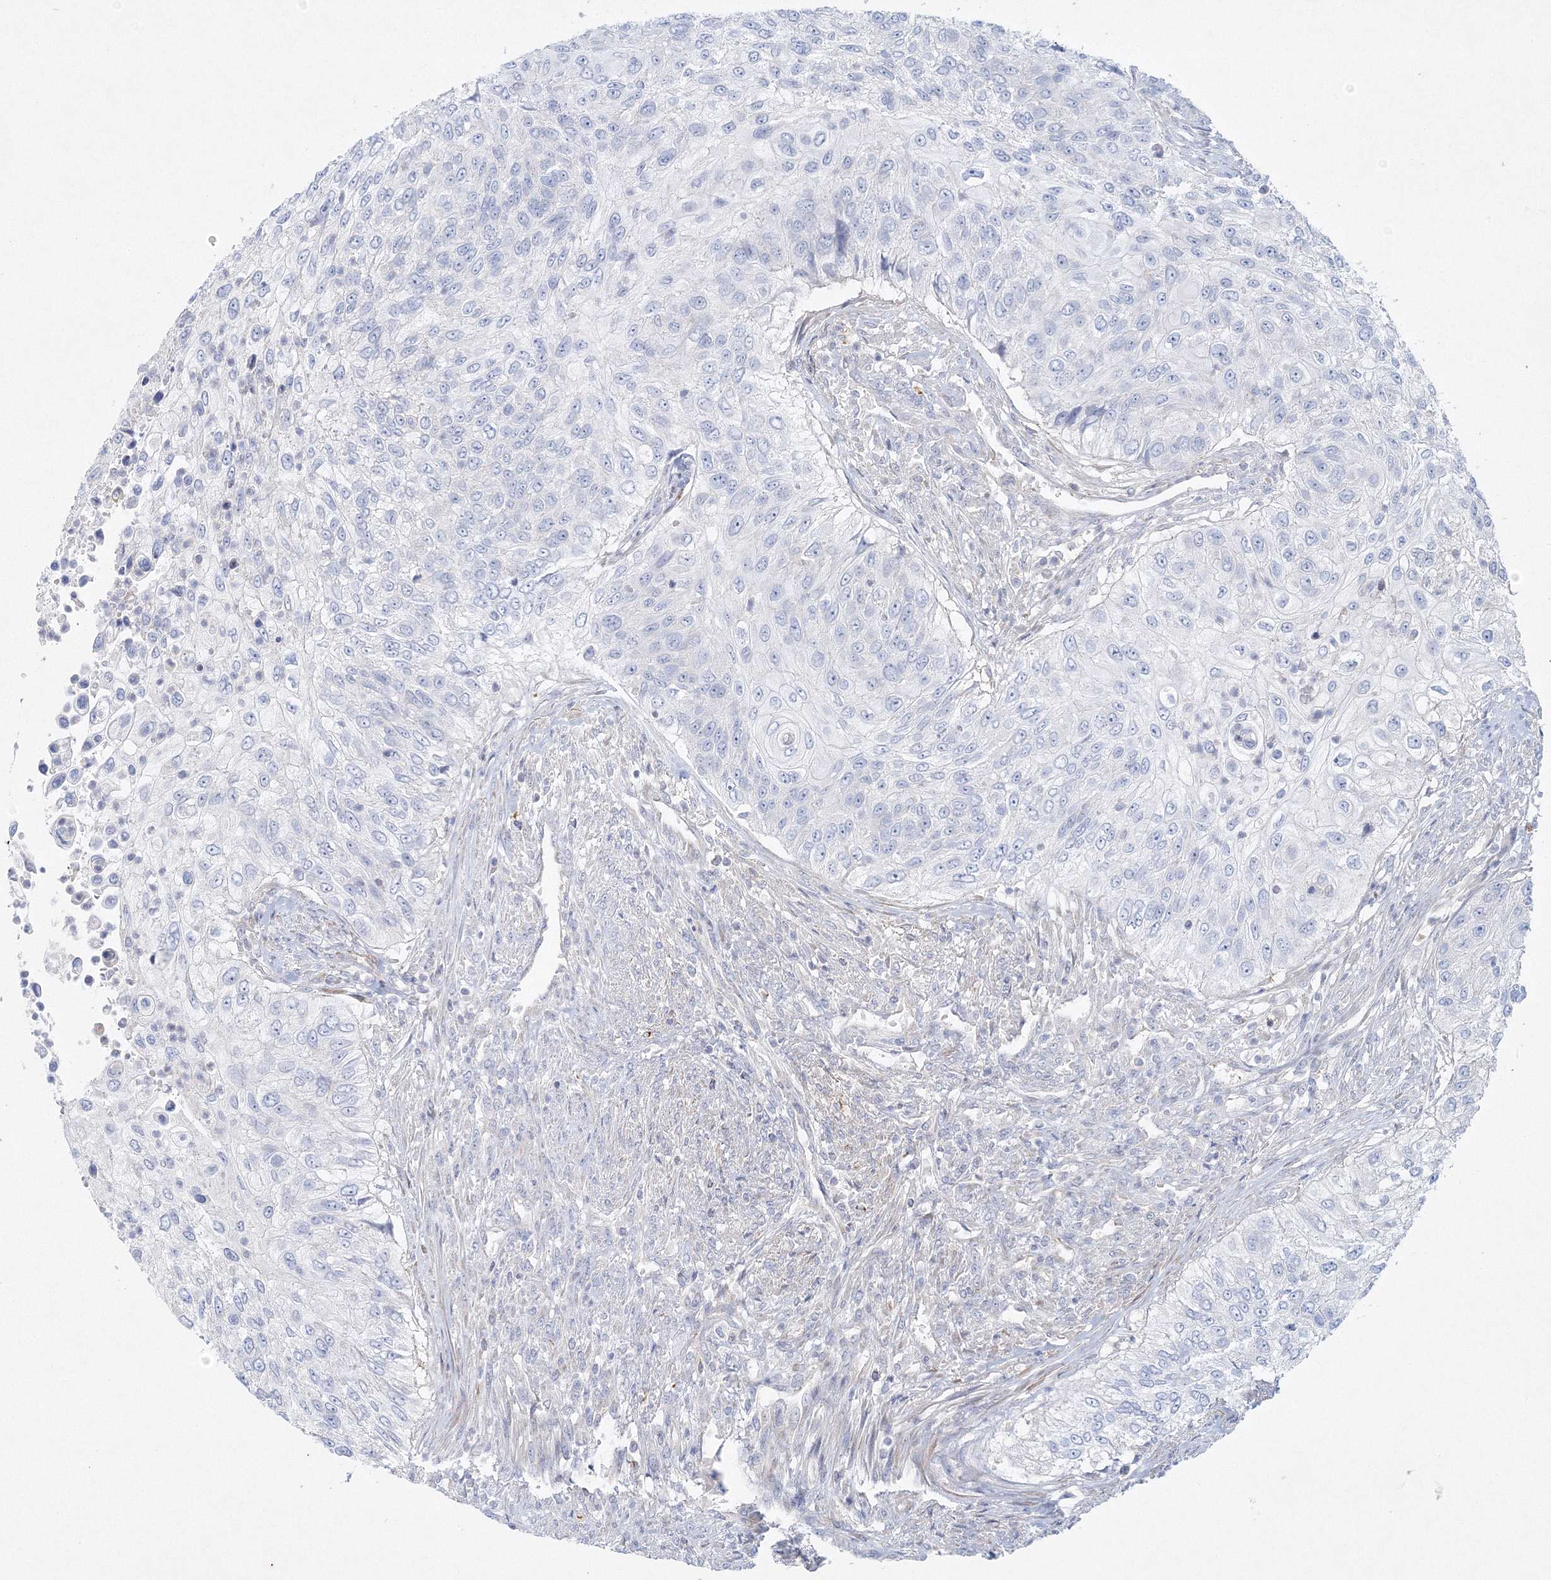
{"staining": {"intensity": "negative", "quantity": "none", "location": "none"}, "tissue": "urothelial cancer", "cell_type": "Tumor cells", "image_type": "cancer", "snomed": [{"axis": "morphology", "description": "Urothelial carcinoma, High grade"}, {"axis": "topography", "description": "Urinary bladder"}], "caption": "Tumor cells are negative for brown protein staining in high-grade urothelial carcinoma.", "gene": "DNAH1", "patient": {"sex": "female", "age": 60}}